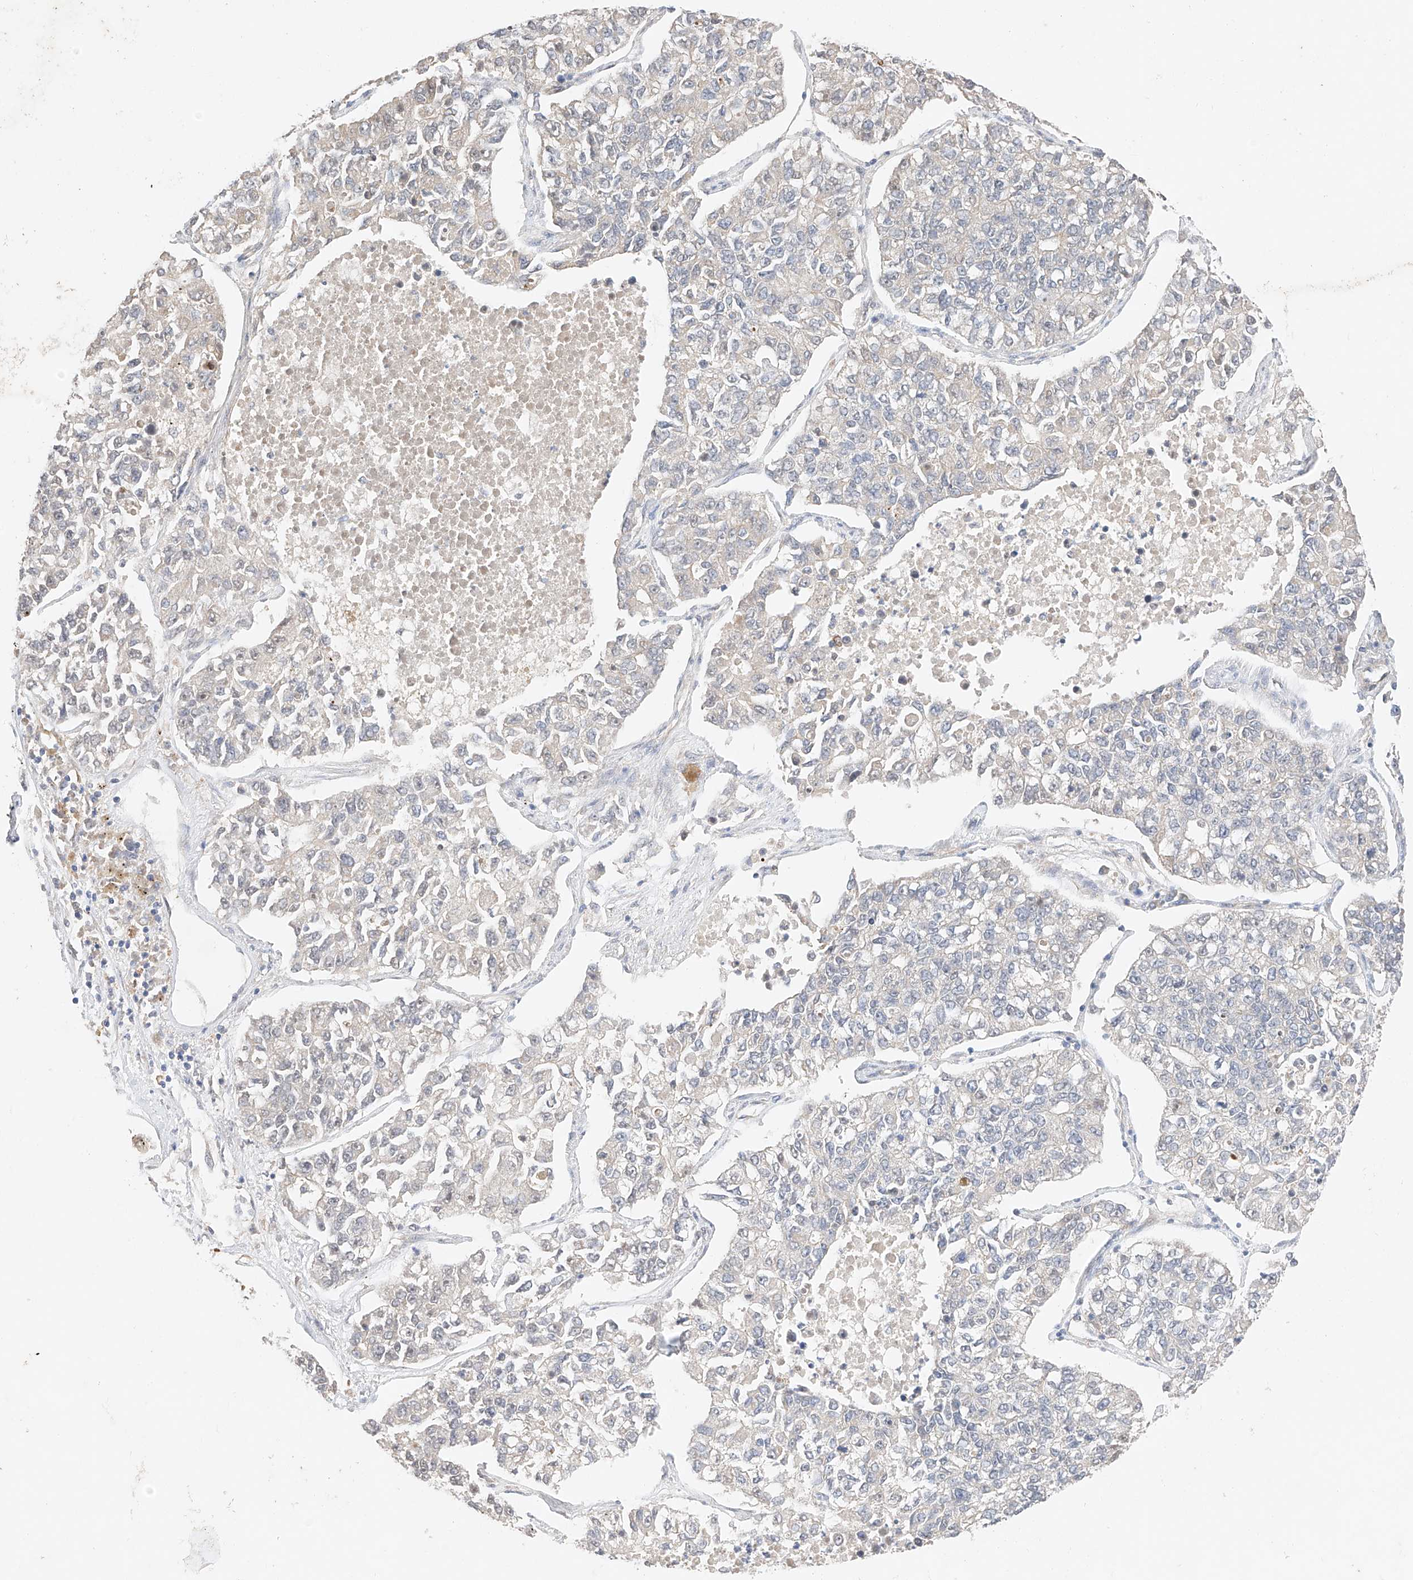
{"staining": {"intensity": "negative", "quantity": "none", "location": "none"}, "tissue": "lung cancer", "cell_type": "Tumor cells", "image_type": "cancer", "snomed": [{"axis": "morphology", "description": "Adenocarcinoma, NOS"}, {"axis": "topography", "description": "Lung"}], "caption": "Protein analysis of lung adenocarcinoma shows no significant expression in tumor cells.", "gene": "IL22RA2", "patient": {"sex": "male", "age": 49}}